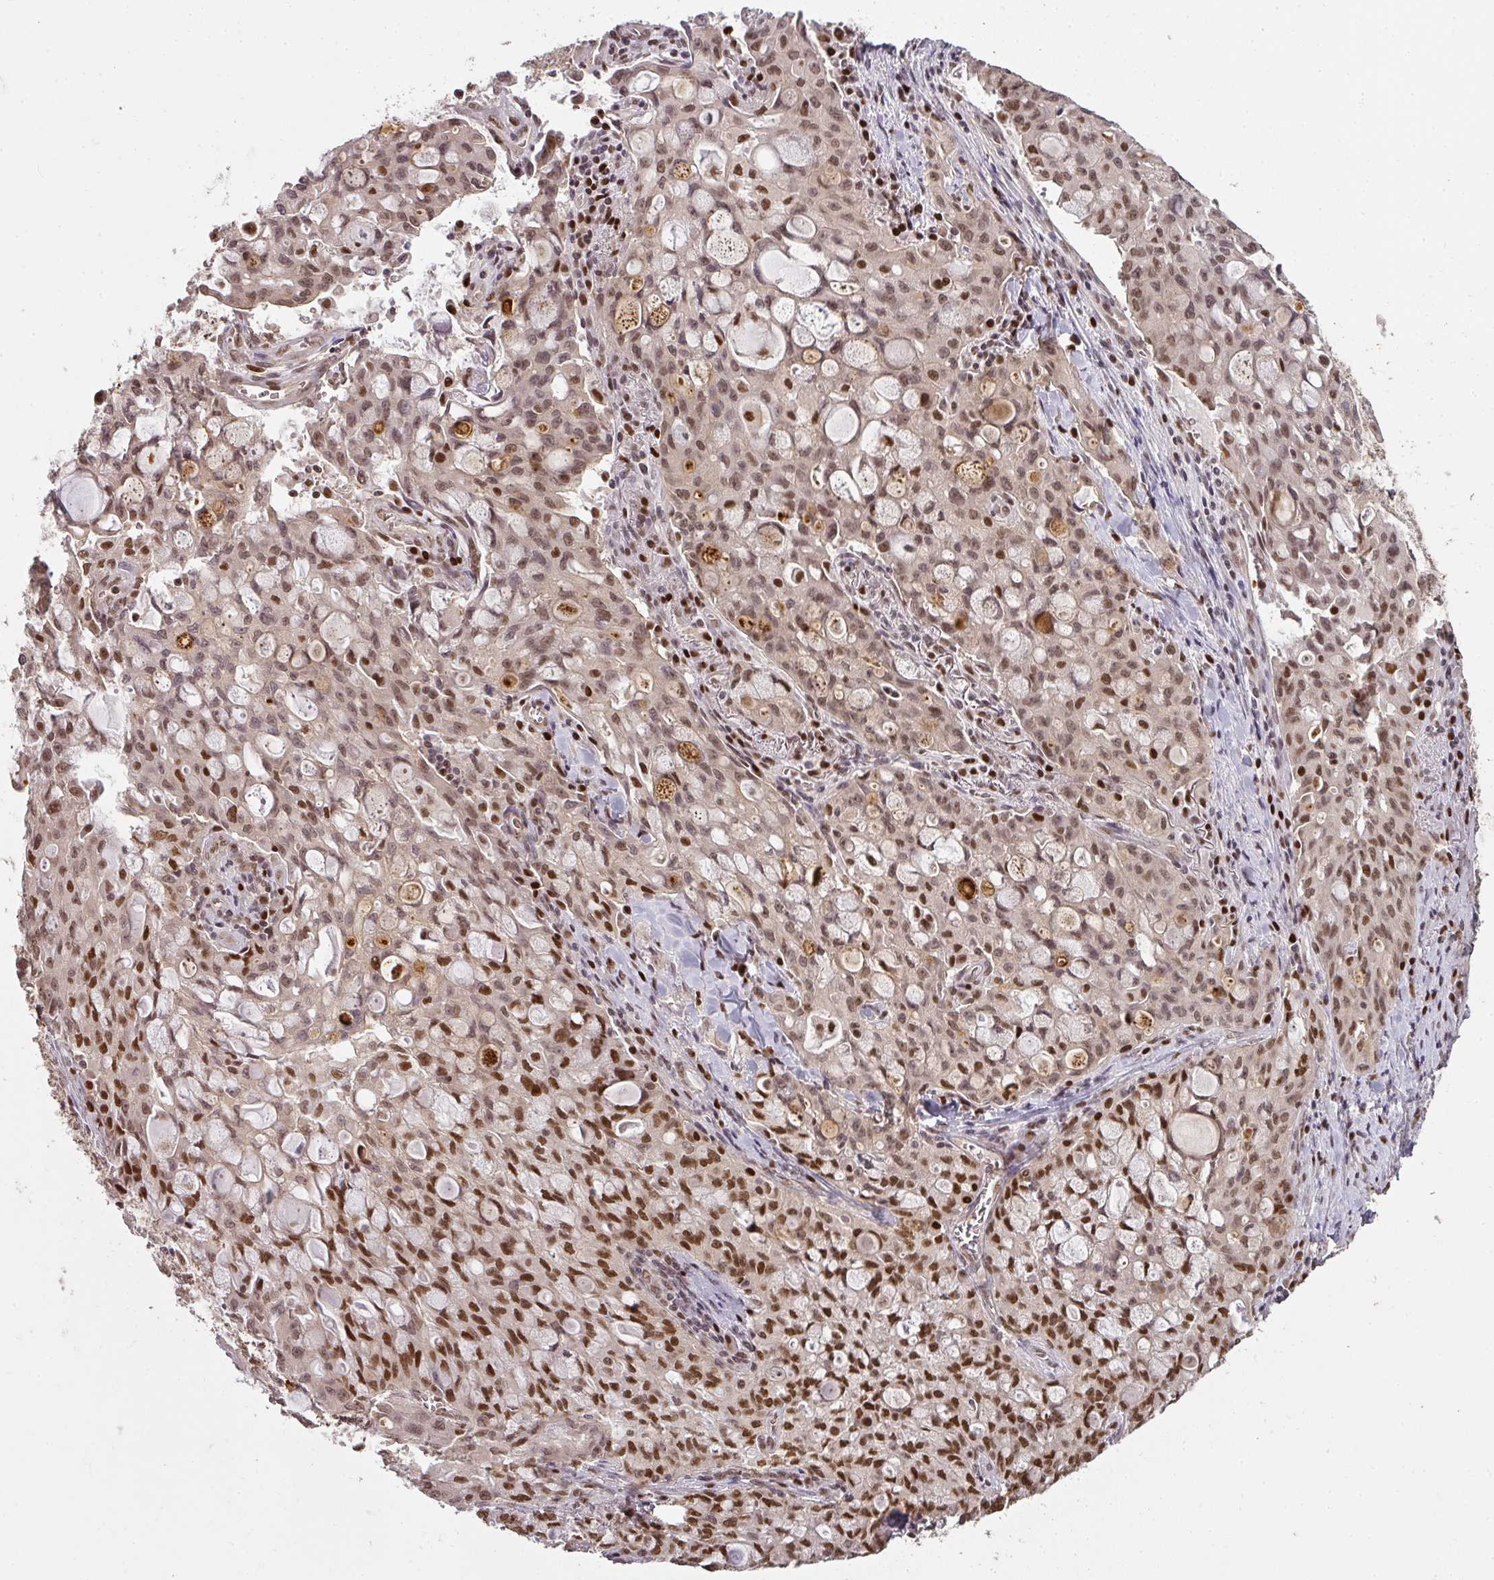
{"staining": {"intensity": "moderate", "quantity": ">75%", "location": "nuclear"}, "tissue": "lung cancer", "cell_type": "Tumor cells", "image_type": "cancer", "snomed": [{"axis": "morphology", "description": "Adenocarcinoma, NOS"}, {"axis": "topography", "description": "Lung"}], "caption": "This image shows IHC staining of lung cancer (adenocarcinoma), with medium moderate nuclear positivity in about >75% of tumor cells.", "gene": "GPRIN2", "patient": {"sex": "female", "age": 44}}